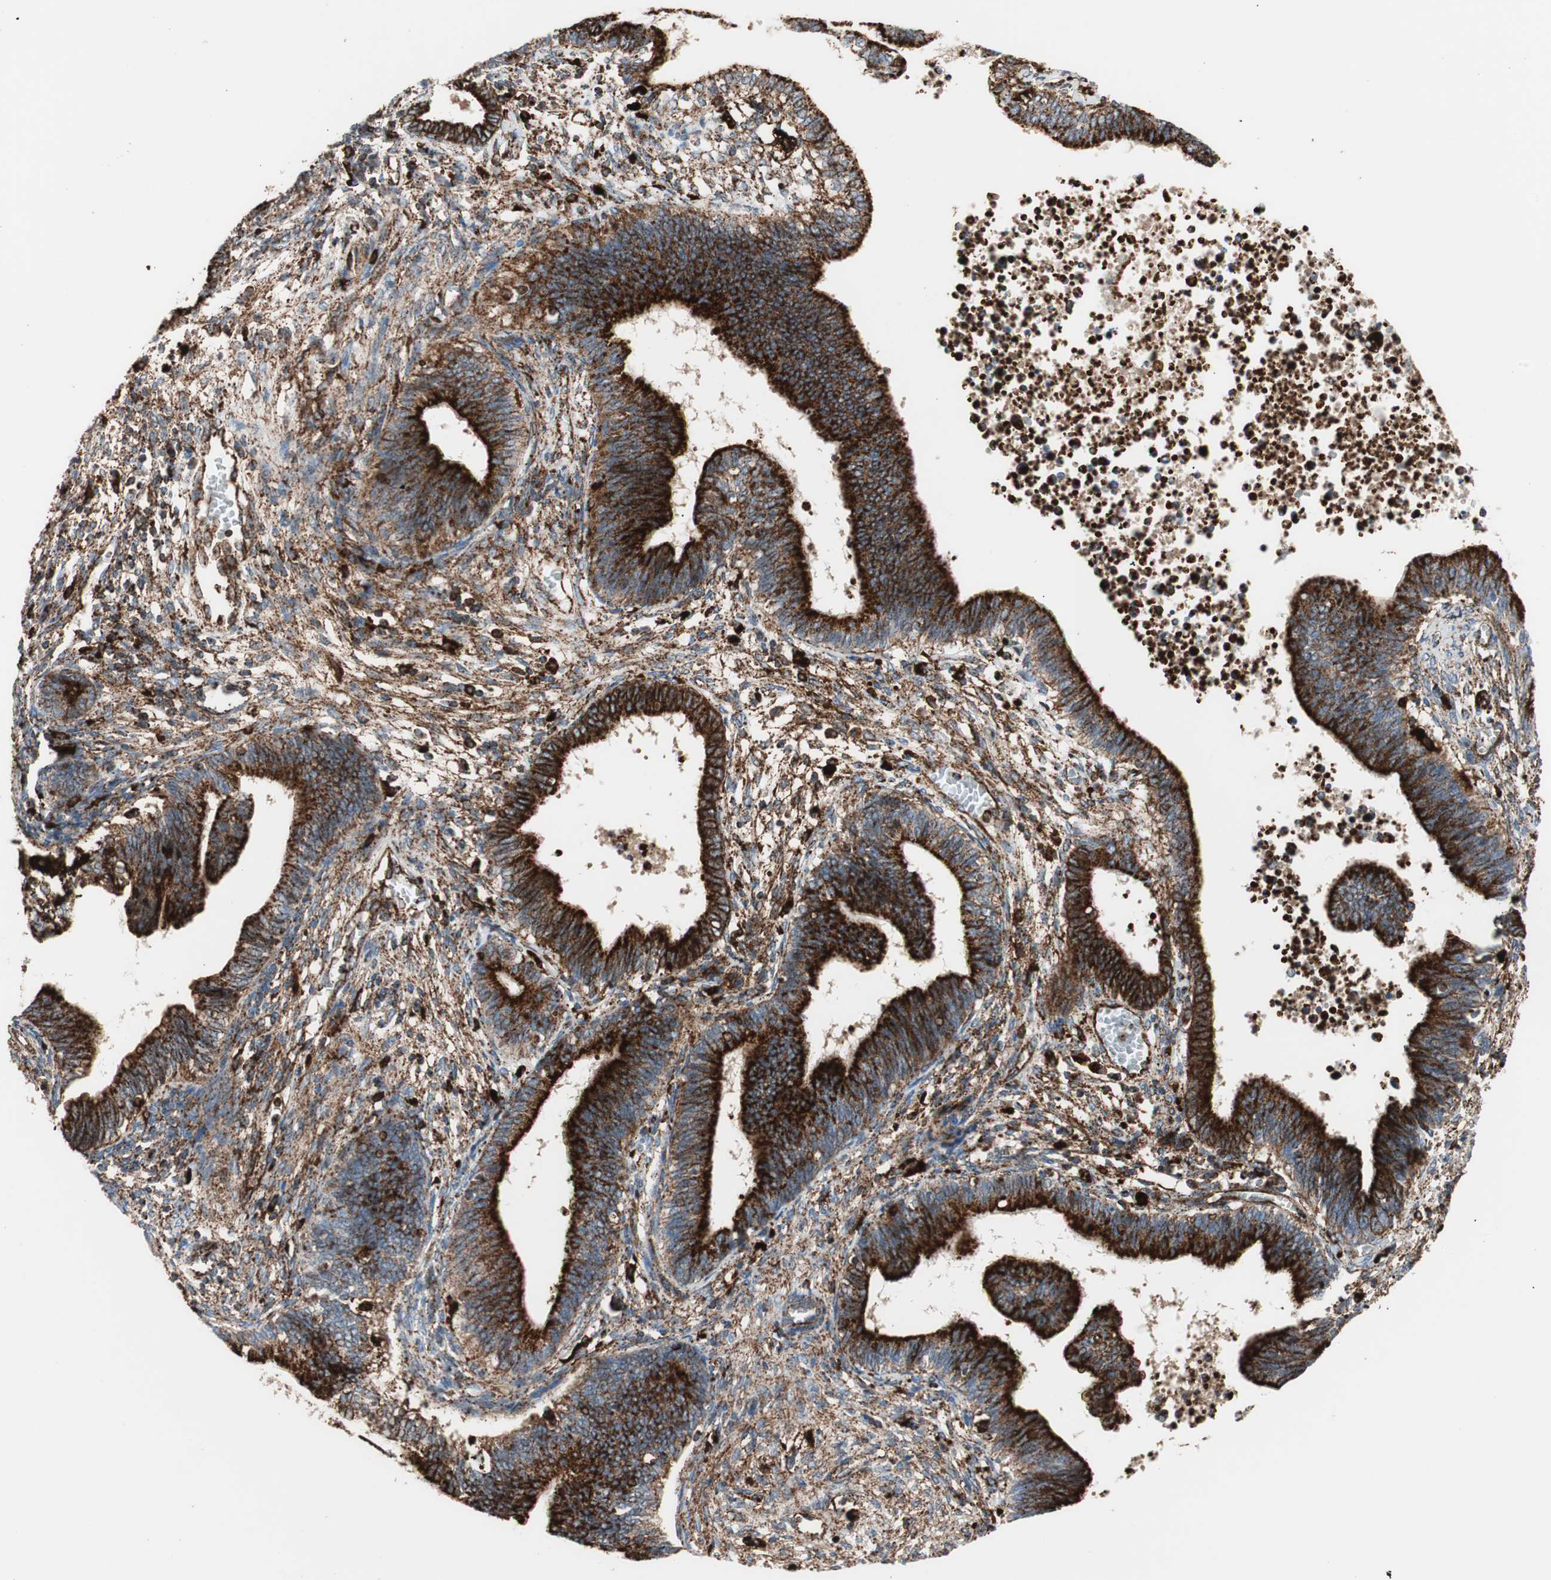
{"staining": {"intensity": "strong", "quantity": ">75%", "location": "cytoplasmic/membranous"}, "tissue": "cervical cancer", "cell_type": "Tumor cells", "image_type": "cancer", "snomed": [{"axis": "morphology", "description": "Adenocarcinoma, NOS"}, {"axis": "topography", "description": "Cervix"}], "caption": "Cervical cancer tissue displays strong cytoplasmic/membranous expression in about >75% of tumor cells, visualized by immunohistochemistry.", "gene": "LAMP1", "patient": {"sex": "female", "age": 44}}